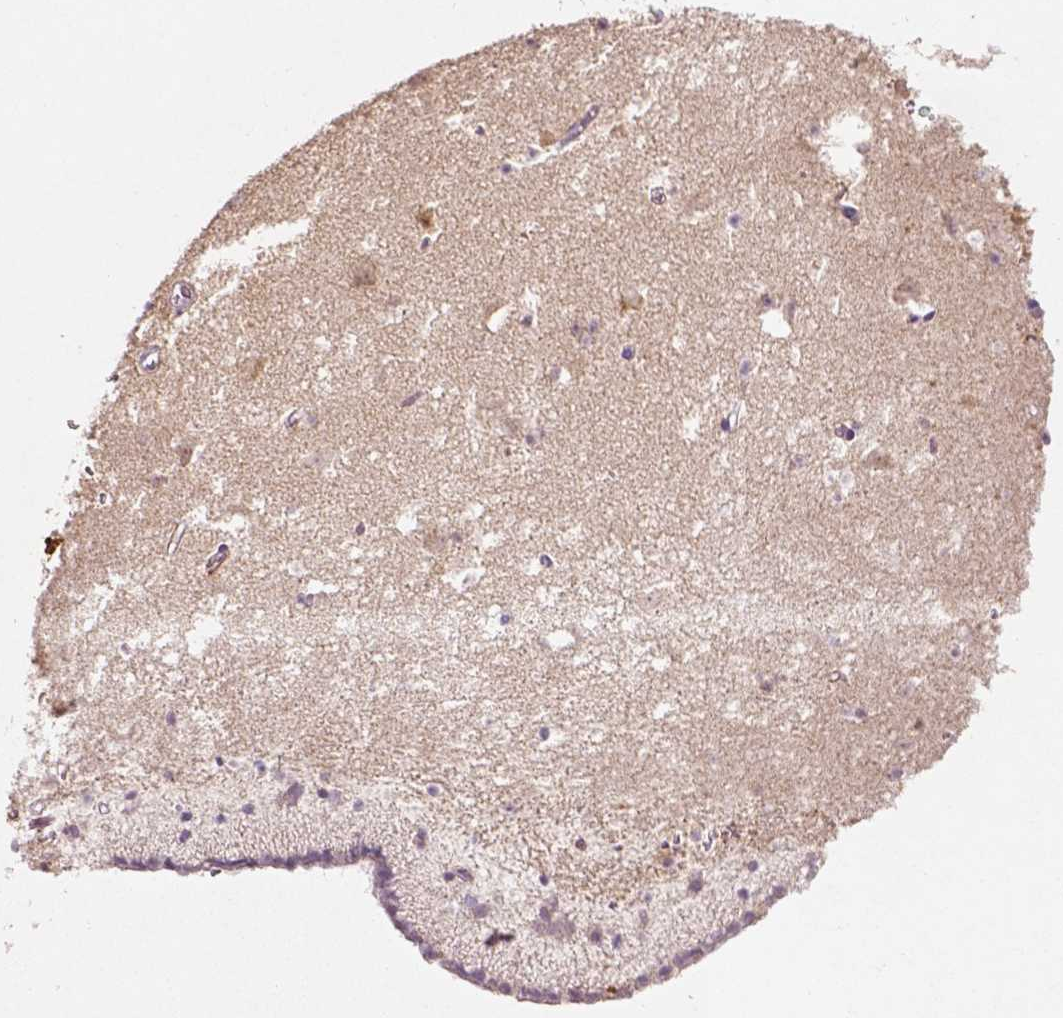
{"staining": {"intensity": "negative", "quantity": "none", "location": "none"}, "tissue": "caudate", "cell_type": "Glial cells", "image_type": "normal", "snomed": [{"axis": "morphology", "description": "Normal tissue, NOS"}, {"axis": "topography", "description": "Lateral ventricle wall"}], "caption": "IHC image of benign caudate: caudate stained with DAB (3,3'-diaminobenzidine) reveals no significant protein expression in glial cells. Nuclei are stained in blue.", "gene": "DLG2", "patient": {"sex": "female", "age": 42}}